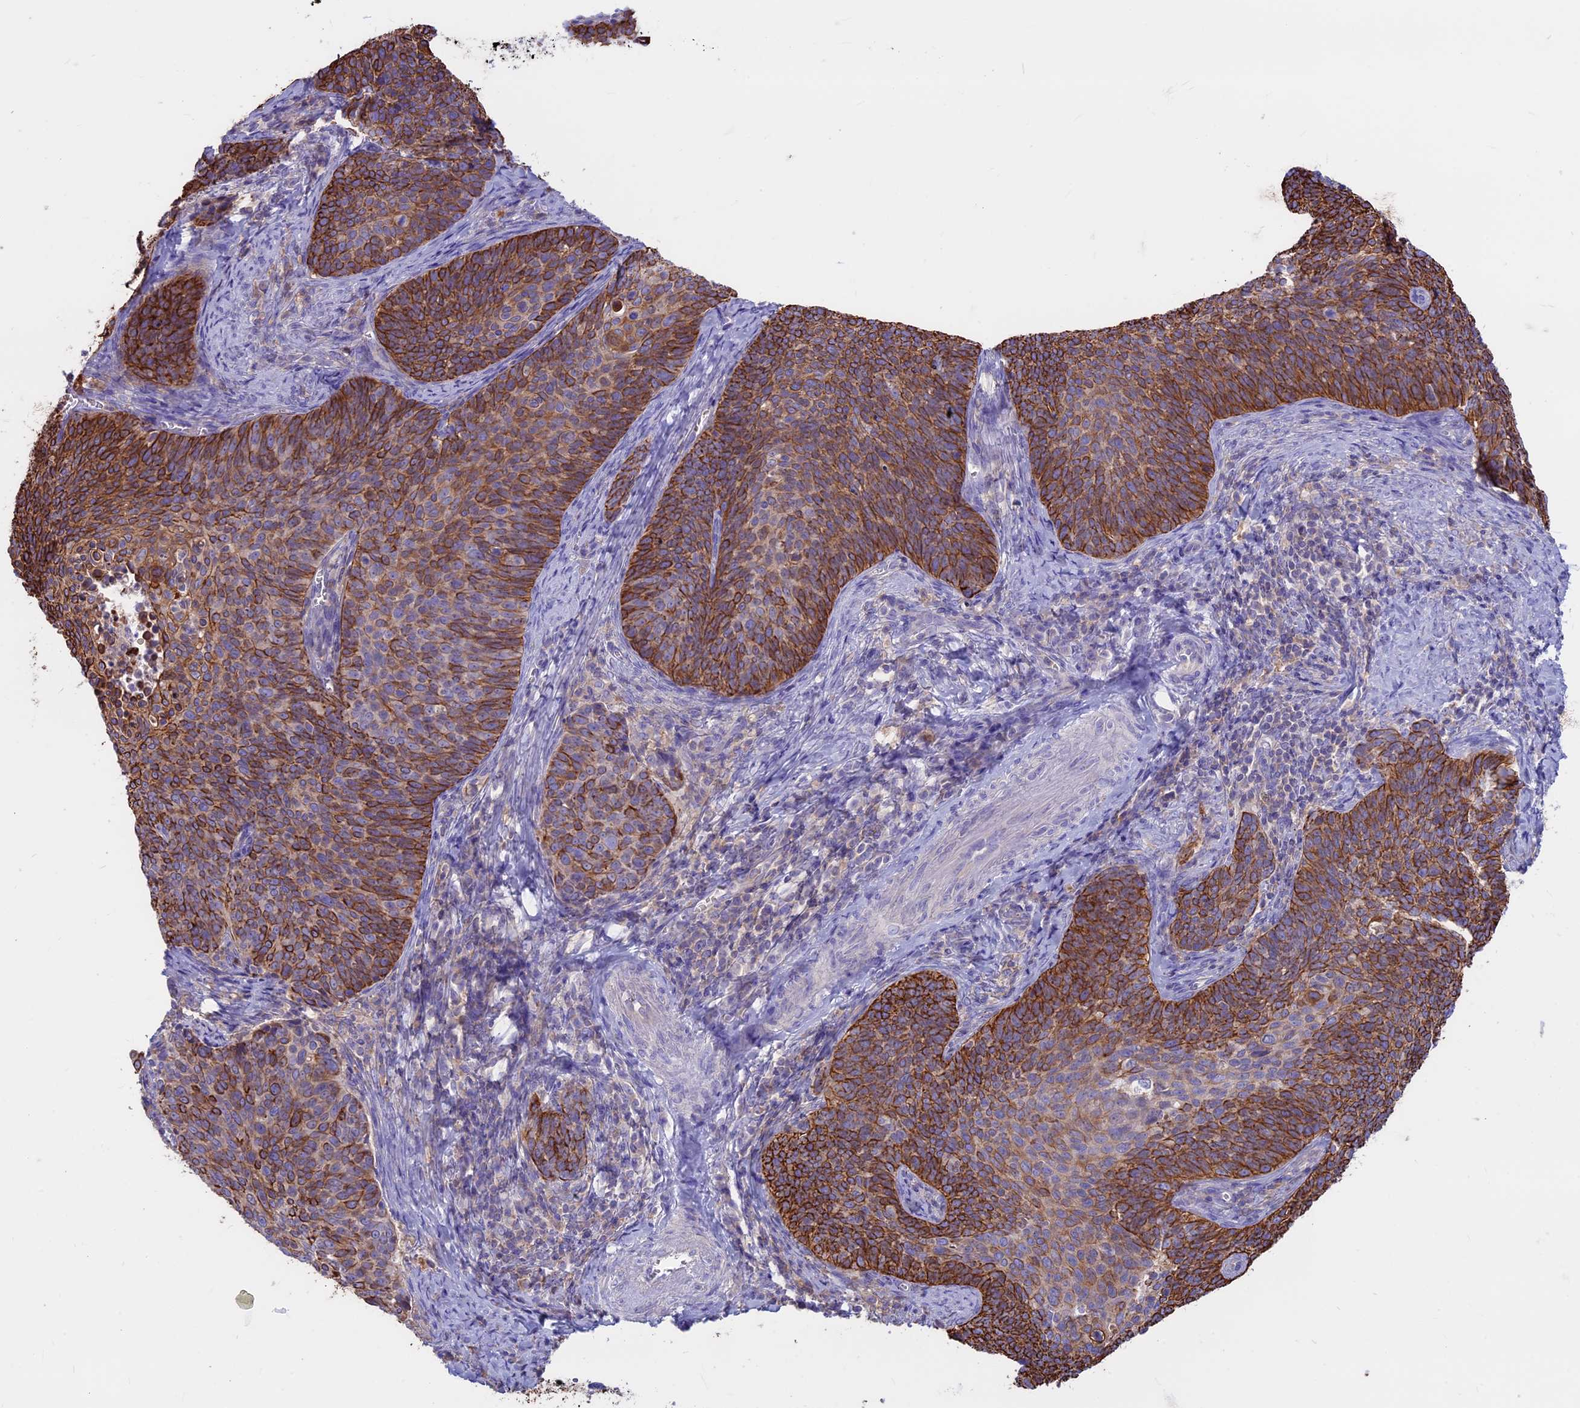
{"staining": {"intensity": "strong", "quantity": "25%-75%", "location": "cytoplasmic/membranous"}, "tissue": "cervical cancer", "cell_type": "Tumor cells", "image_type": "cancer", "snomed": [{"axis": "morphology", "description": "Normal tissue, NOS"}, {"axis": "morphology", "description": "Squamous cell carcinoma, NOS"}, {"axis": "topography", "description": "Cervix"}], "caption": "Cervical cancer (squamous cell carcinoma) tissue demonstrates strong cytoplasmic/membranous staining in about 25%-75% of tumor cells", "gene": "CDAN1", "patient": {"sex": "female", "age": 39}}